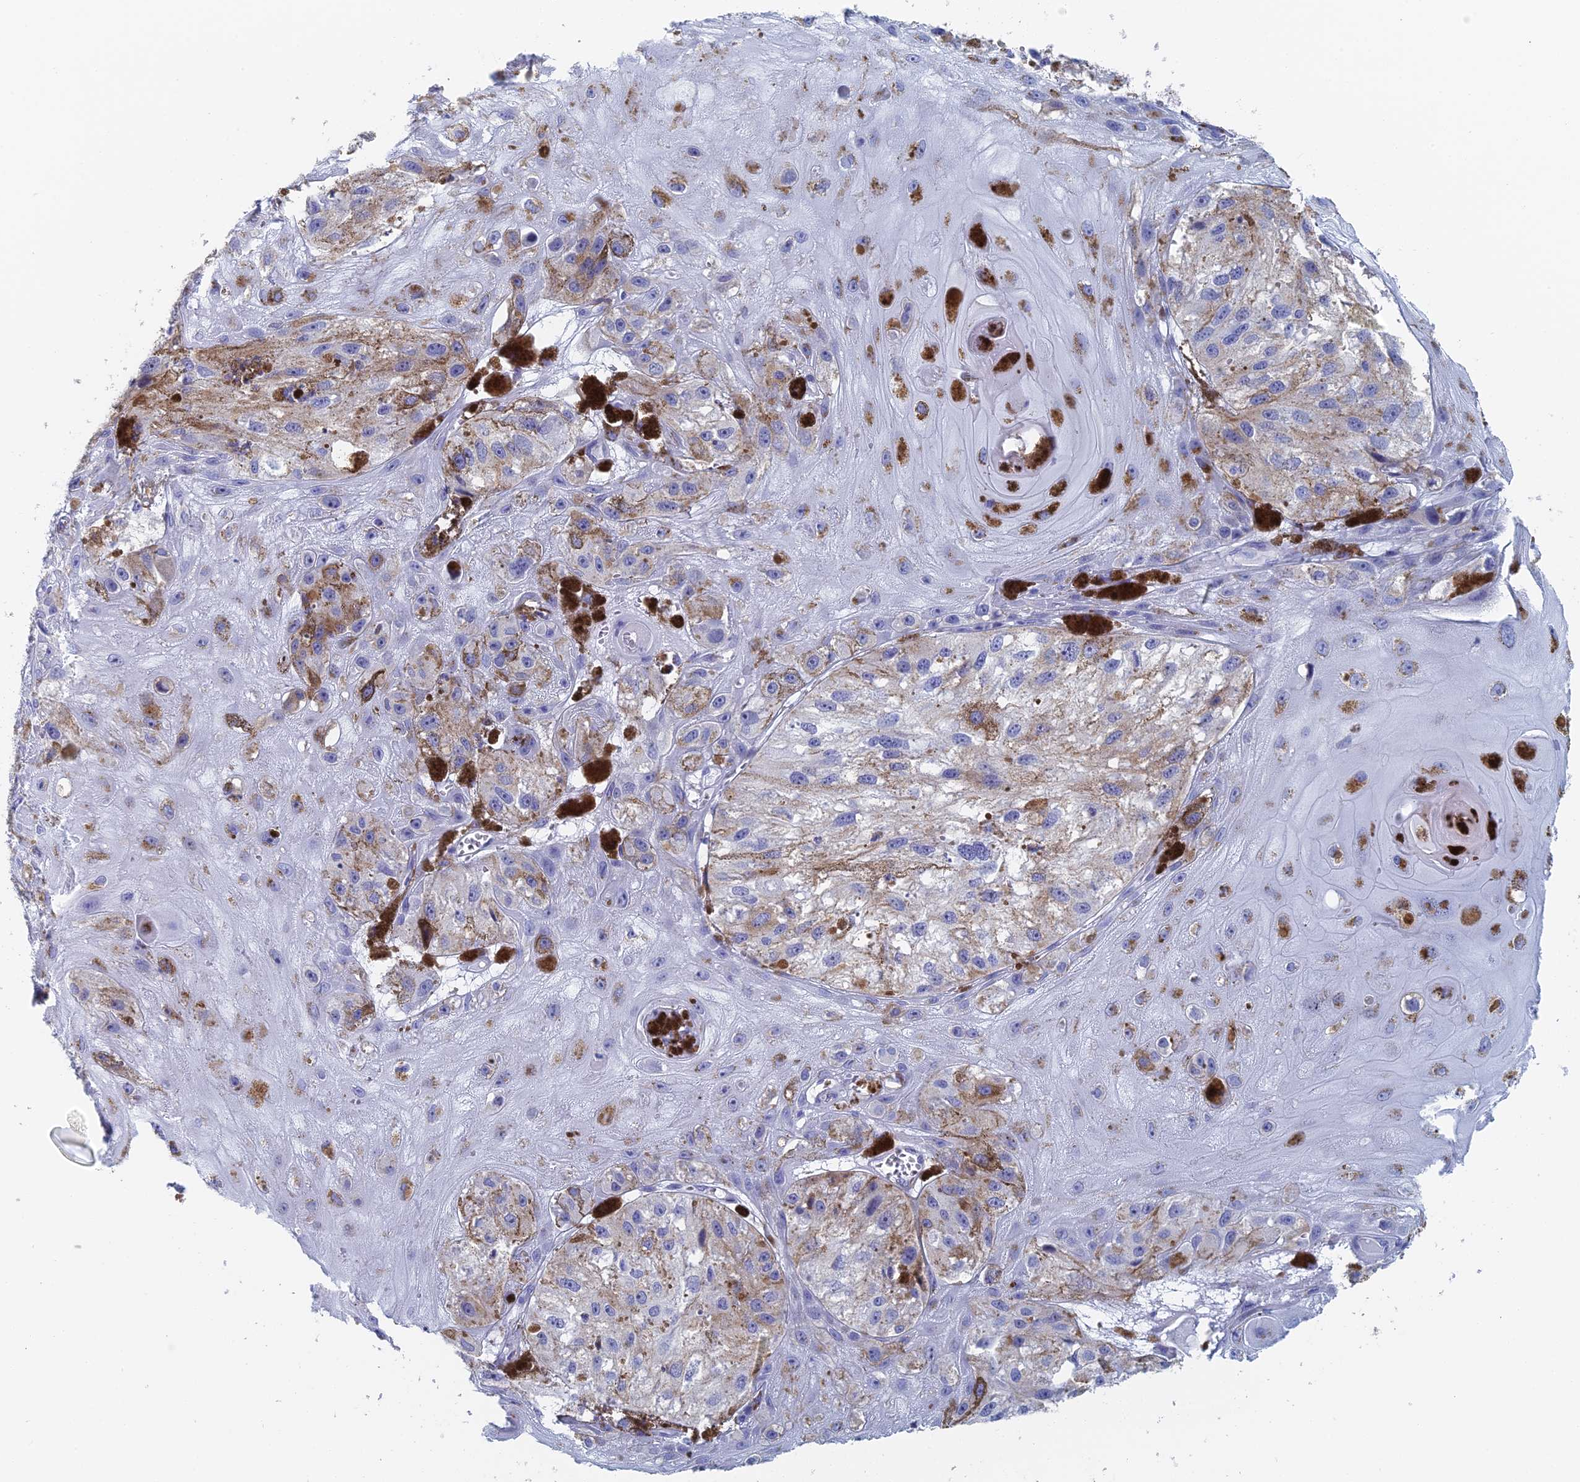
{"staining": {"intensity": "negative", "quantity": "none", "location": "none"}, "tissue": "melanoma", "cell_type": "Tumor cells", "image_type": "cancer", "snomed": [{"axis": "morphology", "description": "Malignant melanoma, NOS"}, {"axis": "topography", "description": "Skin"}], "caption": "High magnification brightfield microscopy of malignant melanoma stained with DAB (3,3'-diaminobenzidine) (brown) and counterstained with hematoxylin (blue): tumor cells show no significant expression. (DAB (3,3'-diaminobenzidine) IHC visualized using brightfield microscopy, high magnification).", "gene": "KCNK18", "patient": {"sex": "male", "age": 88}}